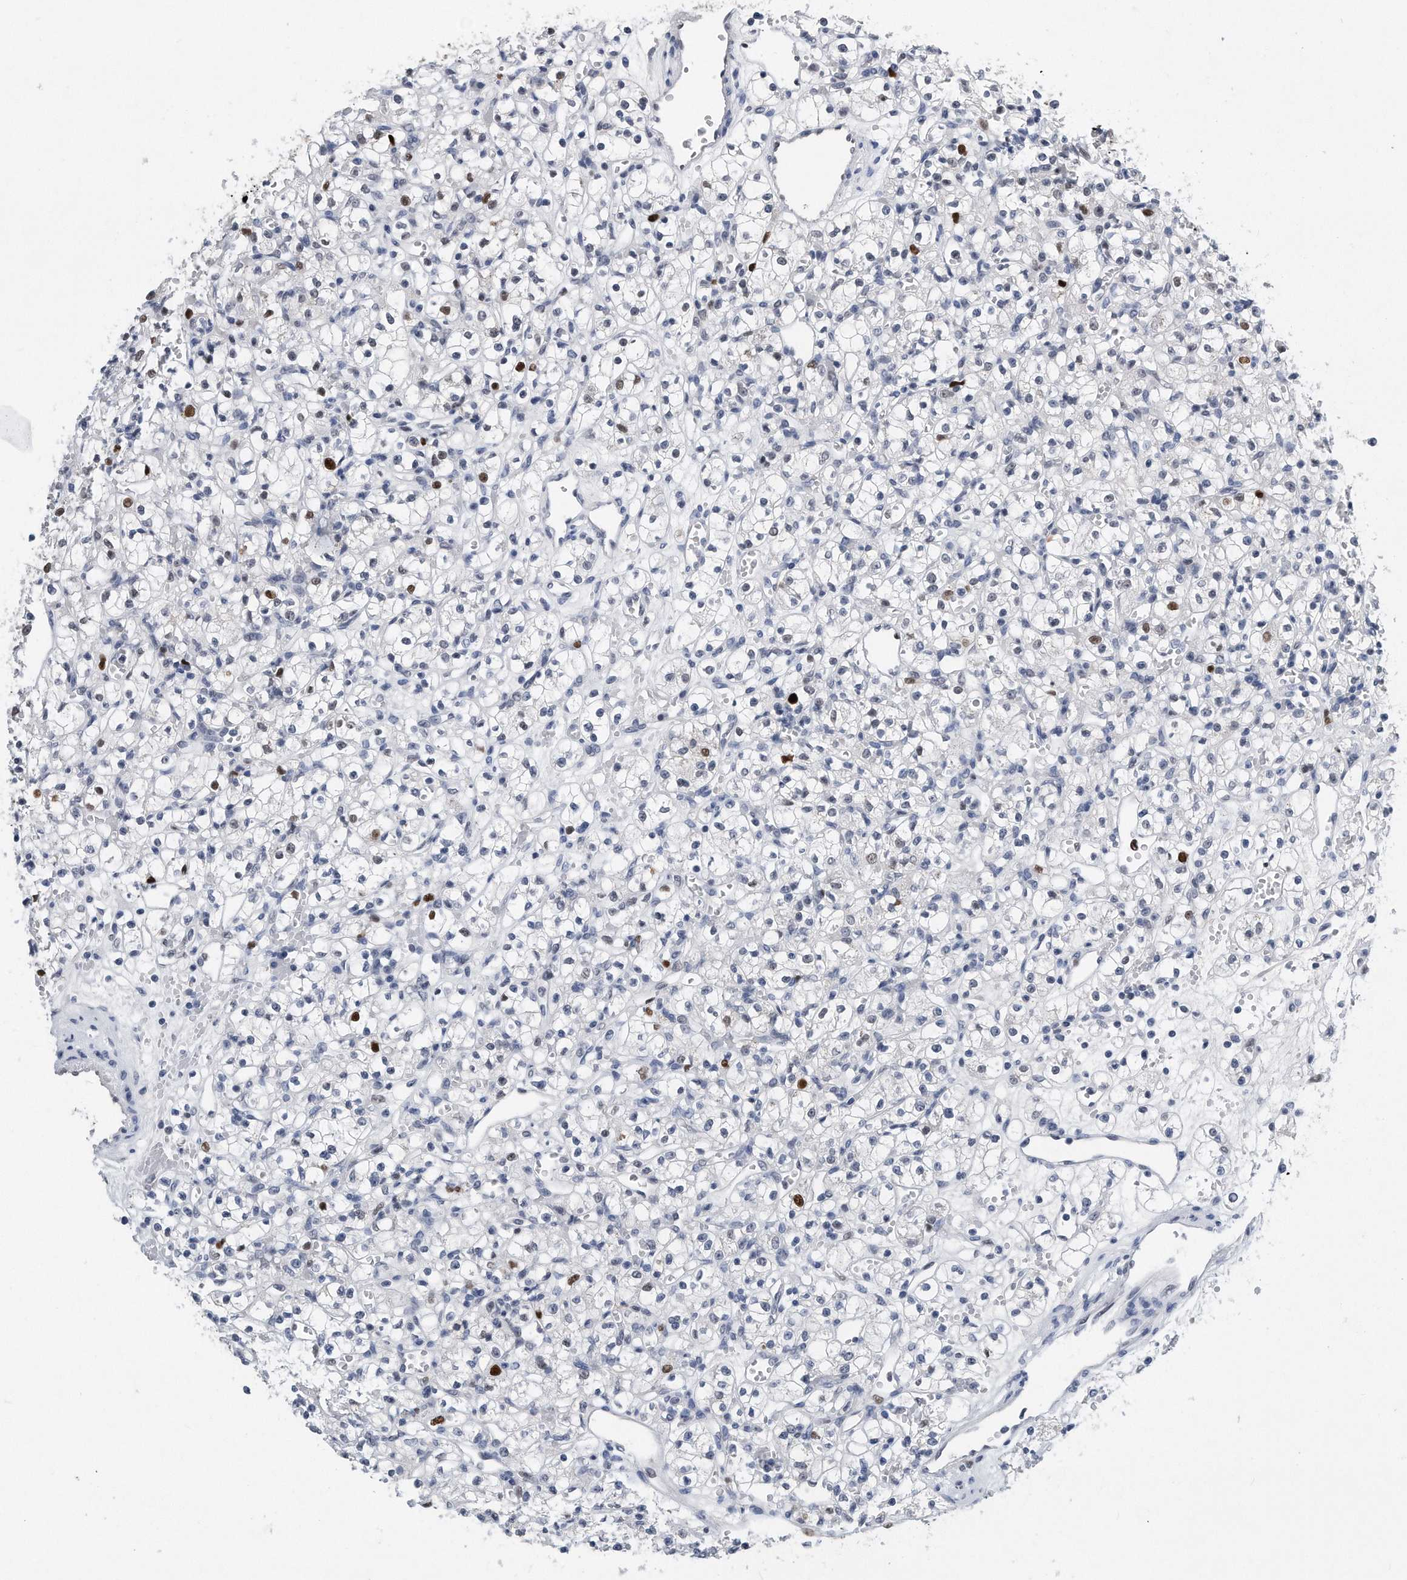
{"staining": {"intensity": "strong", "quantity": "<25%", "location": "nuclear"}, "tissue": "renal cancer", "cell_type": "Tumor cells", "image_type": "cancer", "snomed": [{"axis": "morphology", "description": "Adenocarcinoma, NOS"}, {"axis": "topography", "description": "Kidney"}], "caption": "DAB (3,3'-diaminobenzidine) immunohistochemical staining of renal cancer (adenocarcinoma) reveals strong nuclear protein staining in approximately <25% of tumor cells.", "gene": "PCNA", "patient": {"sex": "female", "age": 59}}